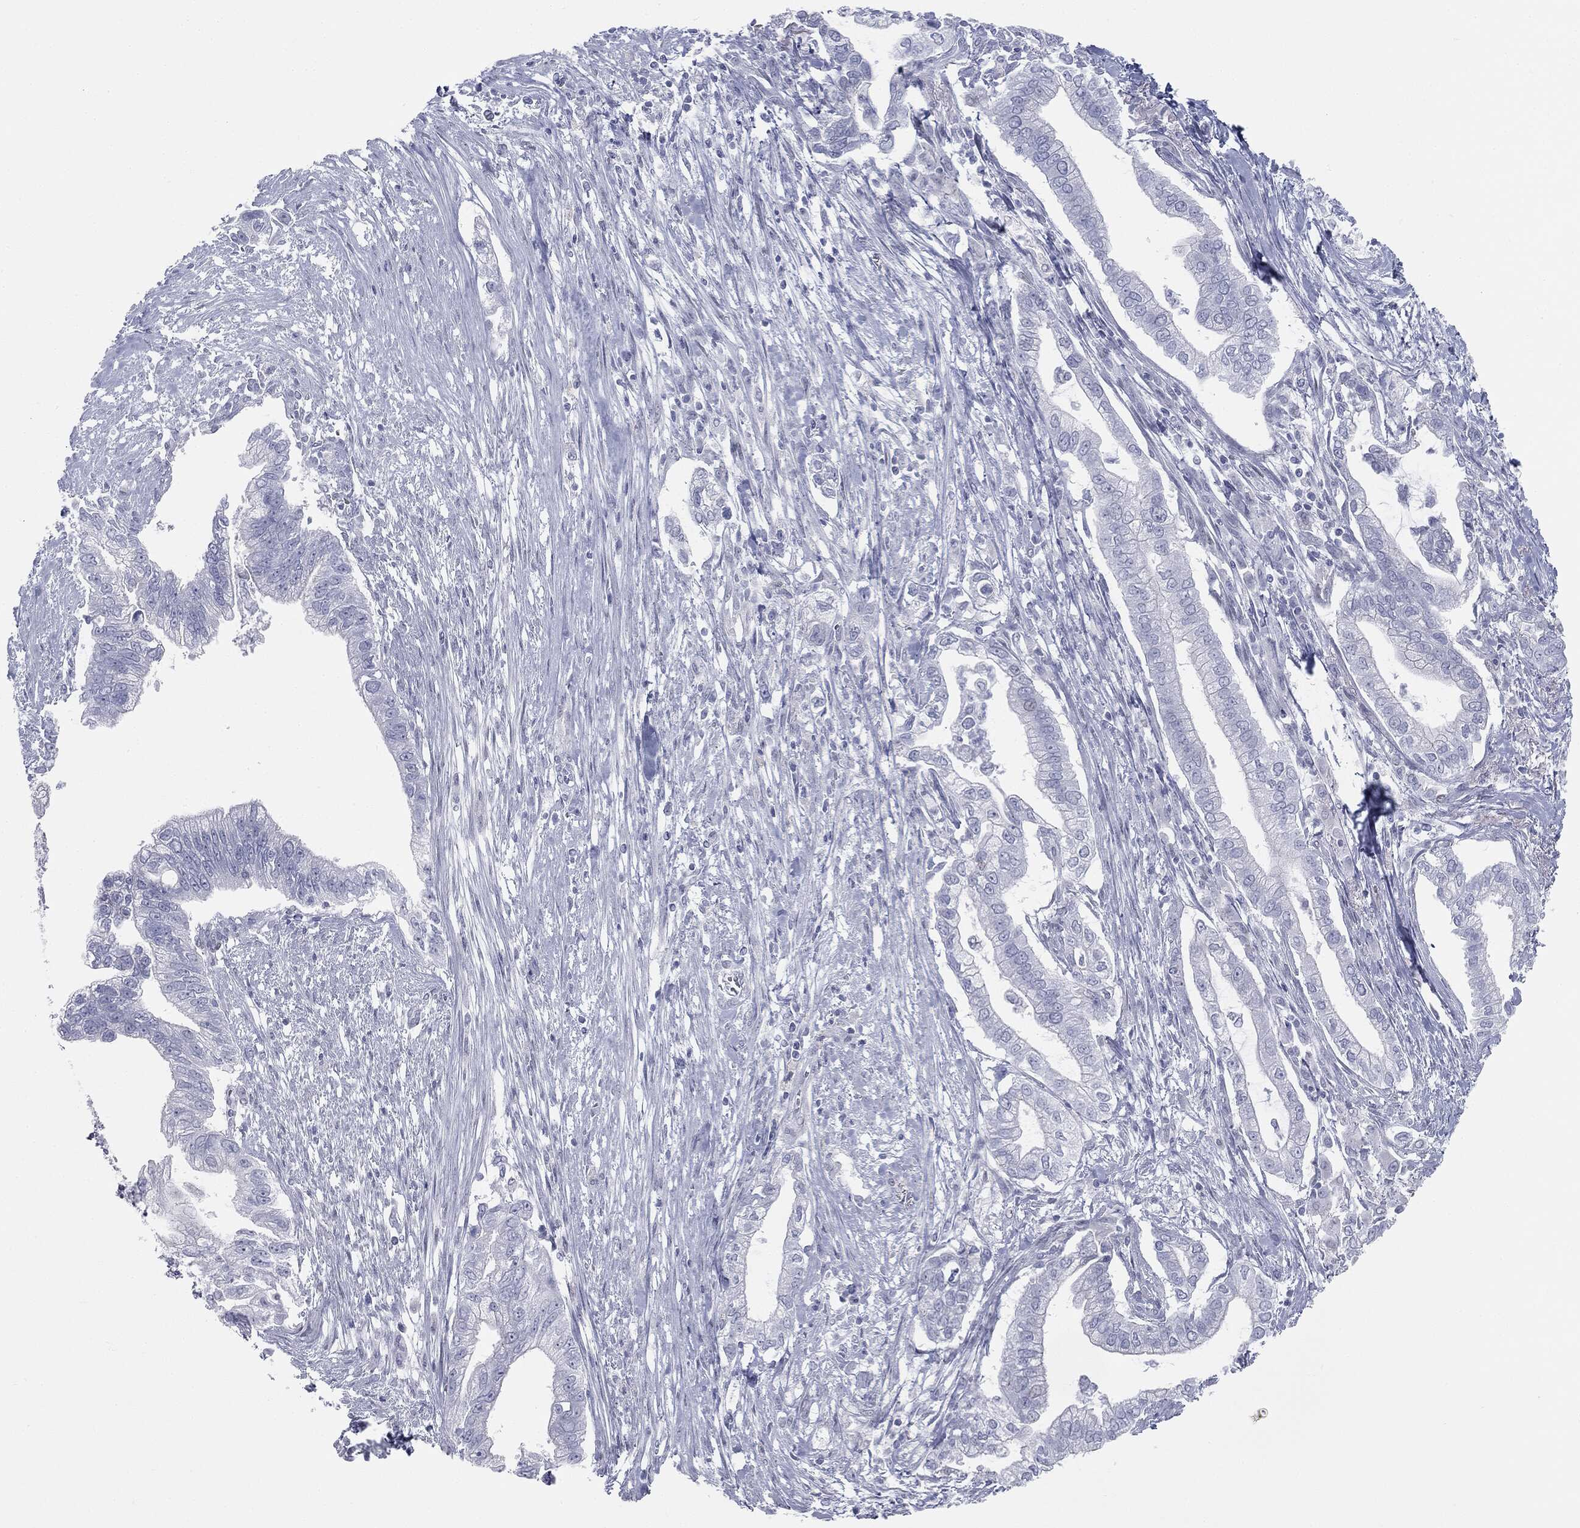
{"staining": {"intensity": "negative", "quantity": "none", "location": "none"}, "tissue": "pancreatic cancer", "cell_type": "Tumor cells", "image_type": "cancer", "snomed": [{"axis": "morphology", "description": "Adenocarcinoma, NOS"}, {"axis": "topography", "description": "Pancreas"}], "caption": "A micrograph of pancreatic cancer stained for a protein shows no brown staining in tumor cells.", "gene": "TPO", "patient": {"sex": "male", "age": 70}}